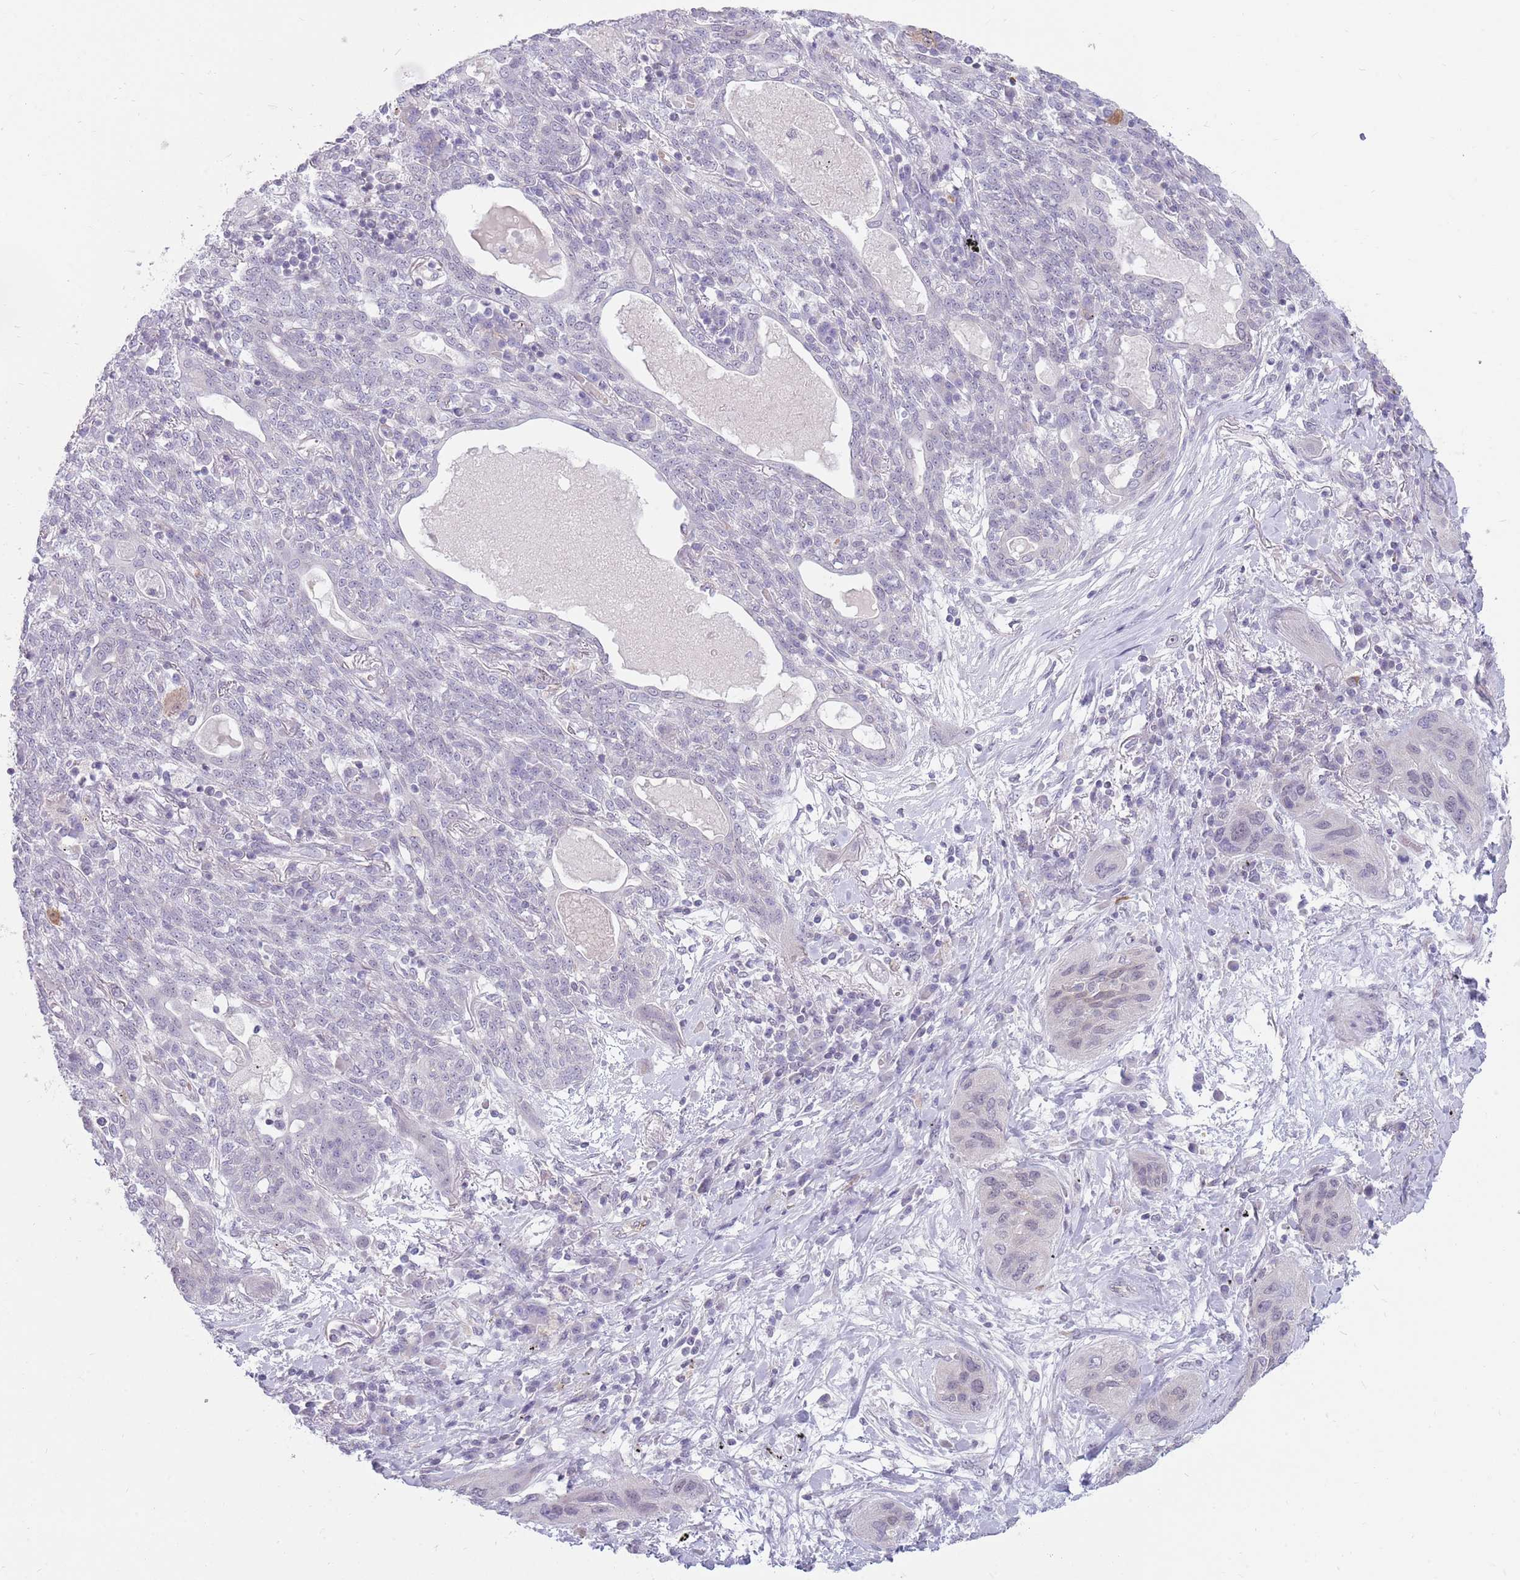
{"staining": {"intensity": "negative", "quantity": "none", "location": "none"}, "tissue": "lung cancer", "cell_type": "Tumor cells", "image_type": "cancer", "snomed": [{"axis": "morphology", "description": "Squamous cell carcinoma, NOS"}, {"axis": "topography", "description": "Lung"}], "caption": "IHC of lung squamous cell carcinoma shows no staining in tumor cells.", "gene": "ZNF574", "patient": {"sex": "female", "age": 70}}